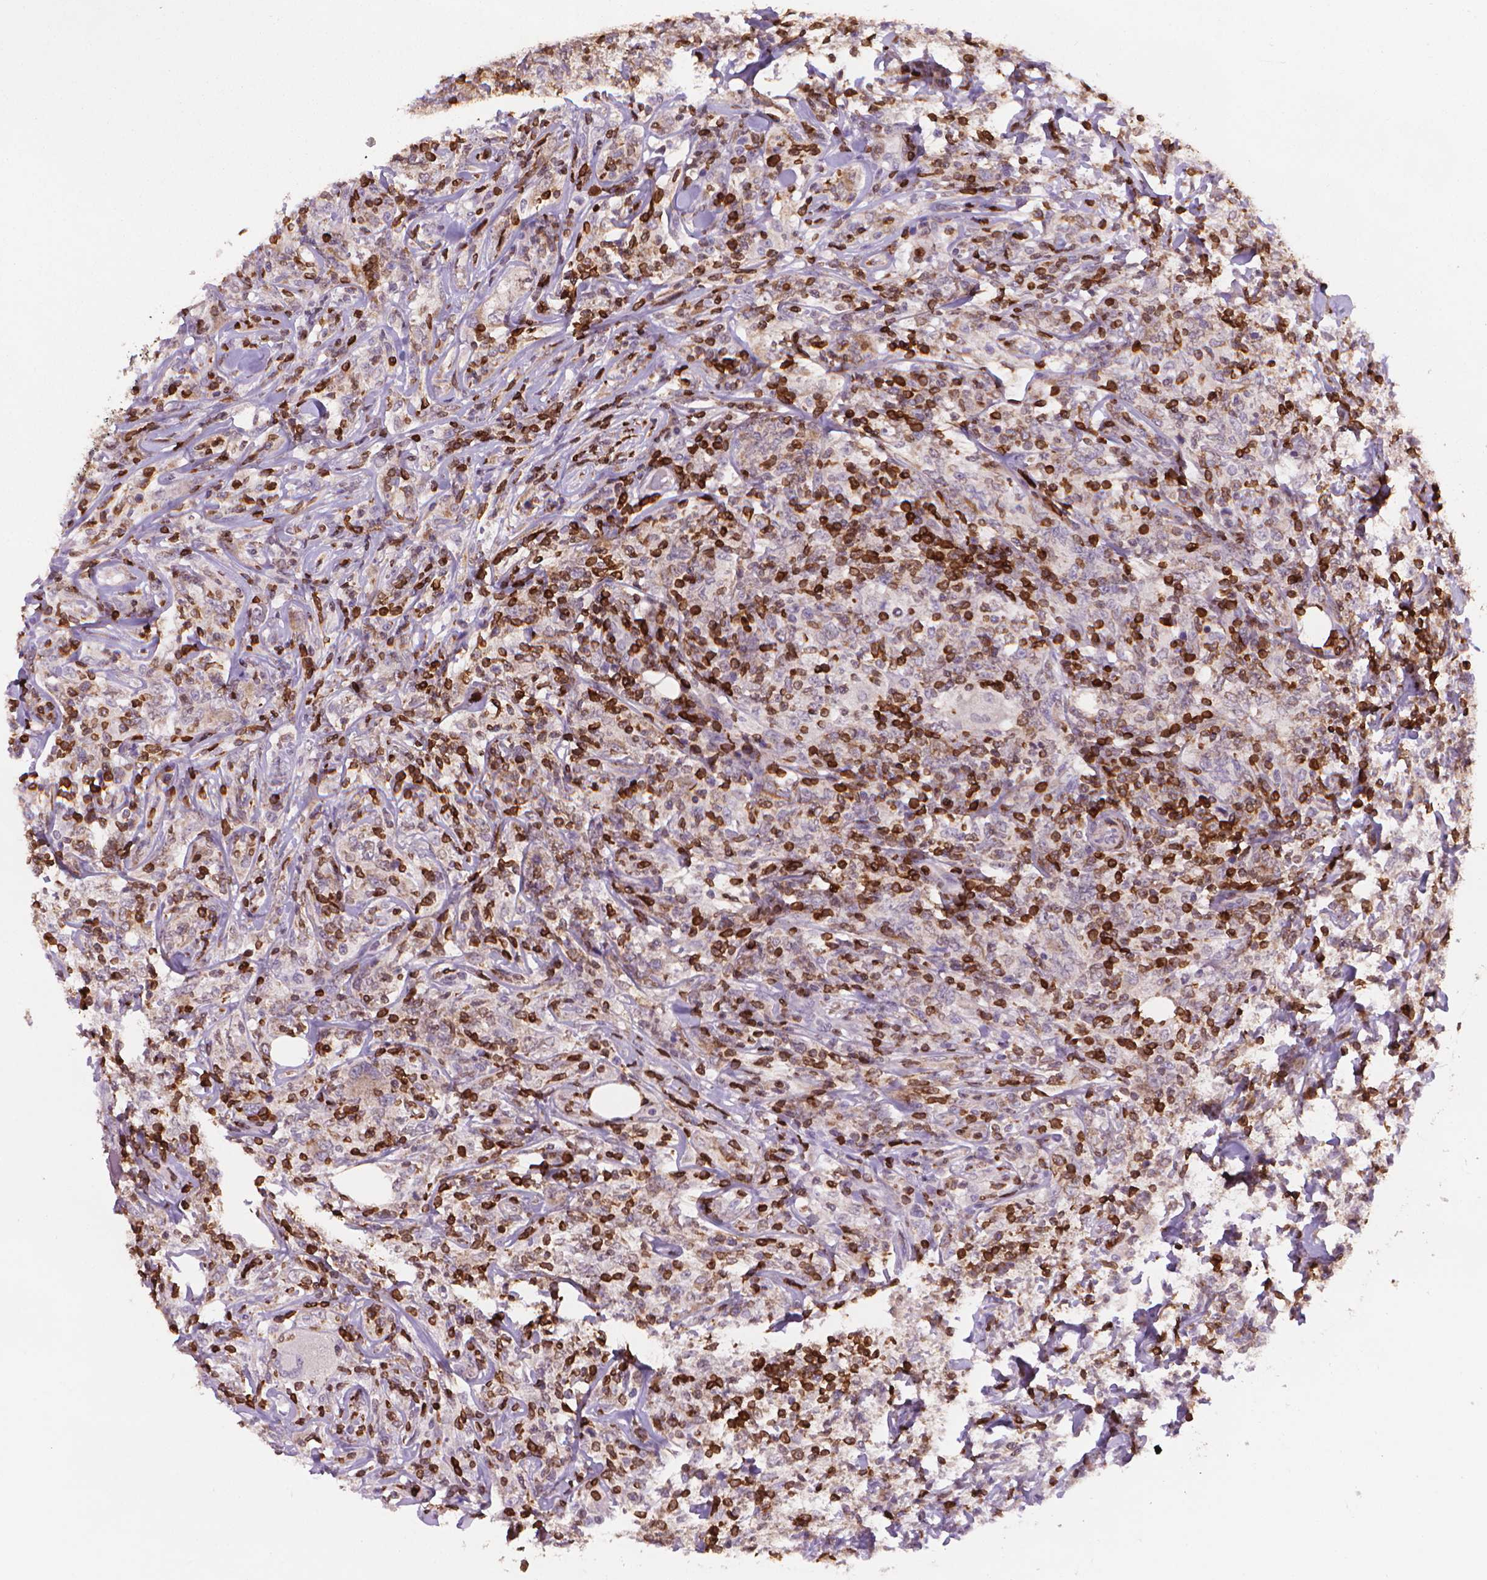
{"staining": {"intensity": "weak", "quantity": "25%-75%", "location": "cytoplasmic/membranous"}, "tissue": "lymphoma", "cell_type": "Tumor cells", "image_type": "cancer", "snomed": [{"axis": "morphology", "description": "Malignant lymphoma, non-Hodgkin's type, High grade"}, {"axis": "topography", "description": "Lymph node"}], "caption": "High-grade malignant lymphoma, non-Hodgkin's type stained for a protein shows weak cytoplasmic/membranous positivity in tumor cells. (DAB (3,3'-diaminobenzidine) IHC with brightfield microscopy, high magnification).", "gene": "BCL2", "patient": {"sex": "female", "age": 84}}